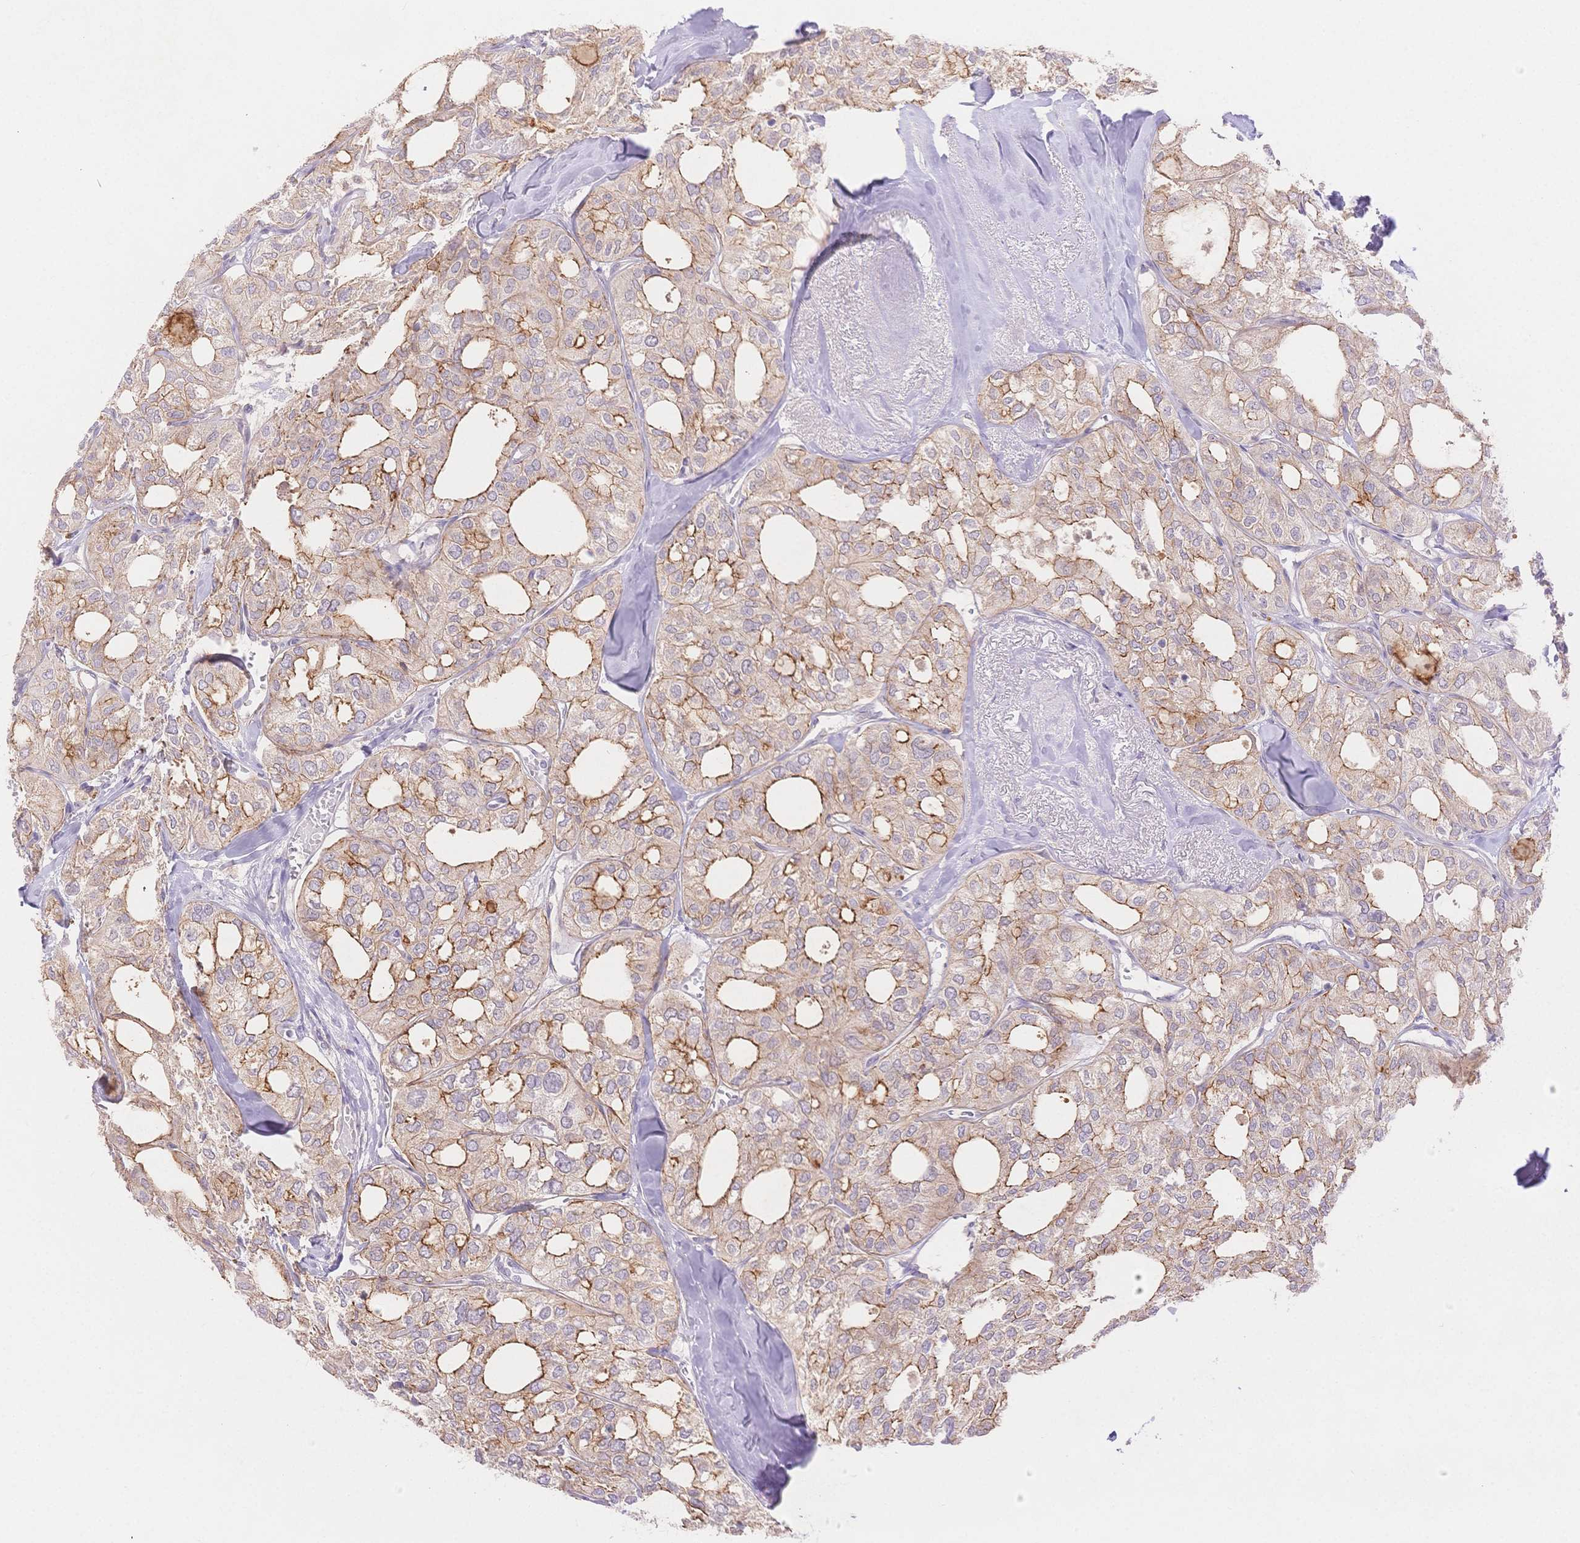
{"staining": {"intensity": "moderate", "quantity": "<25%", "location": "cytoplasmic/membranous"}, "tissue": "thyroid cancer", "cell_type": "Tumor cells", "image_type": "cancer", "snomed": [{"axis": "morphology", "description": "Follicular adenoma carcinoma, NOS"}, {"axis": "topography", "description": "Thyroid gland"}], "caption": "The histopathology image shows staining of follicular adenoma carcinoma (thyroid), revealing moderate cytoplasmic/membranous protein expression (brown color) within tumor cells. The staining is performed using DAB (3,3'-diaminobenzidine) brown chromogen to label protein expression. The nuclei are counter-stained blue using hematoxylin.", "gene": "WDR54", "patient": {"sex": "male", "age": 75}}